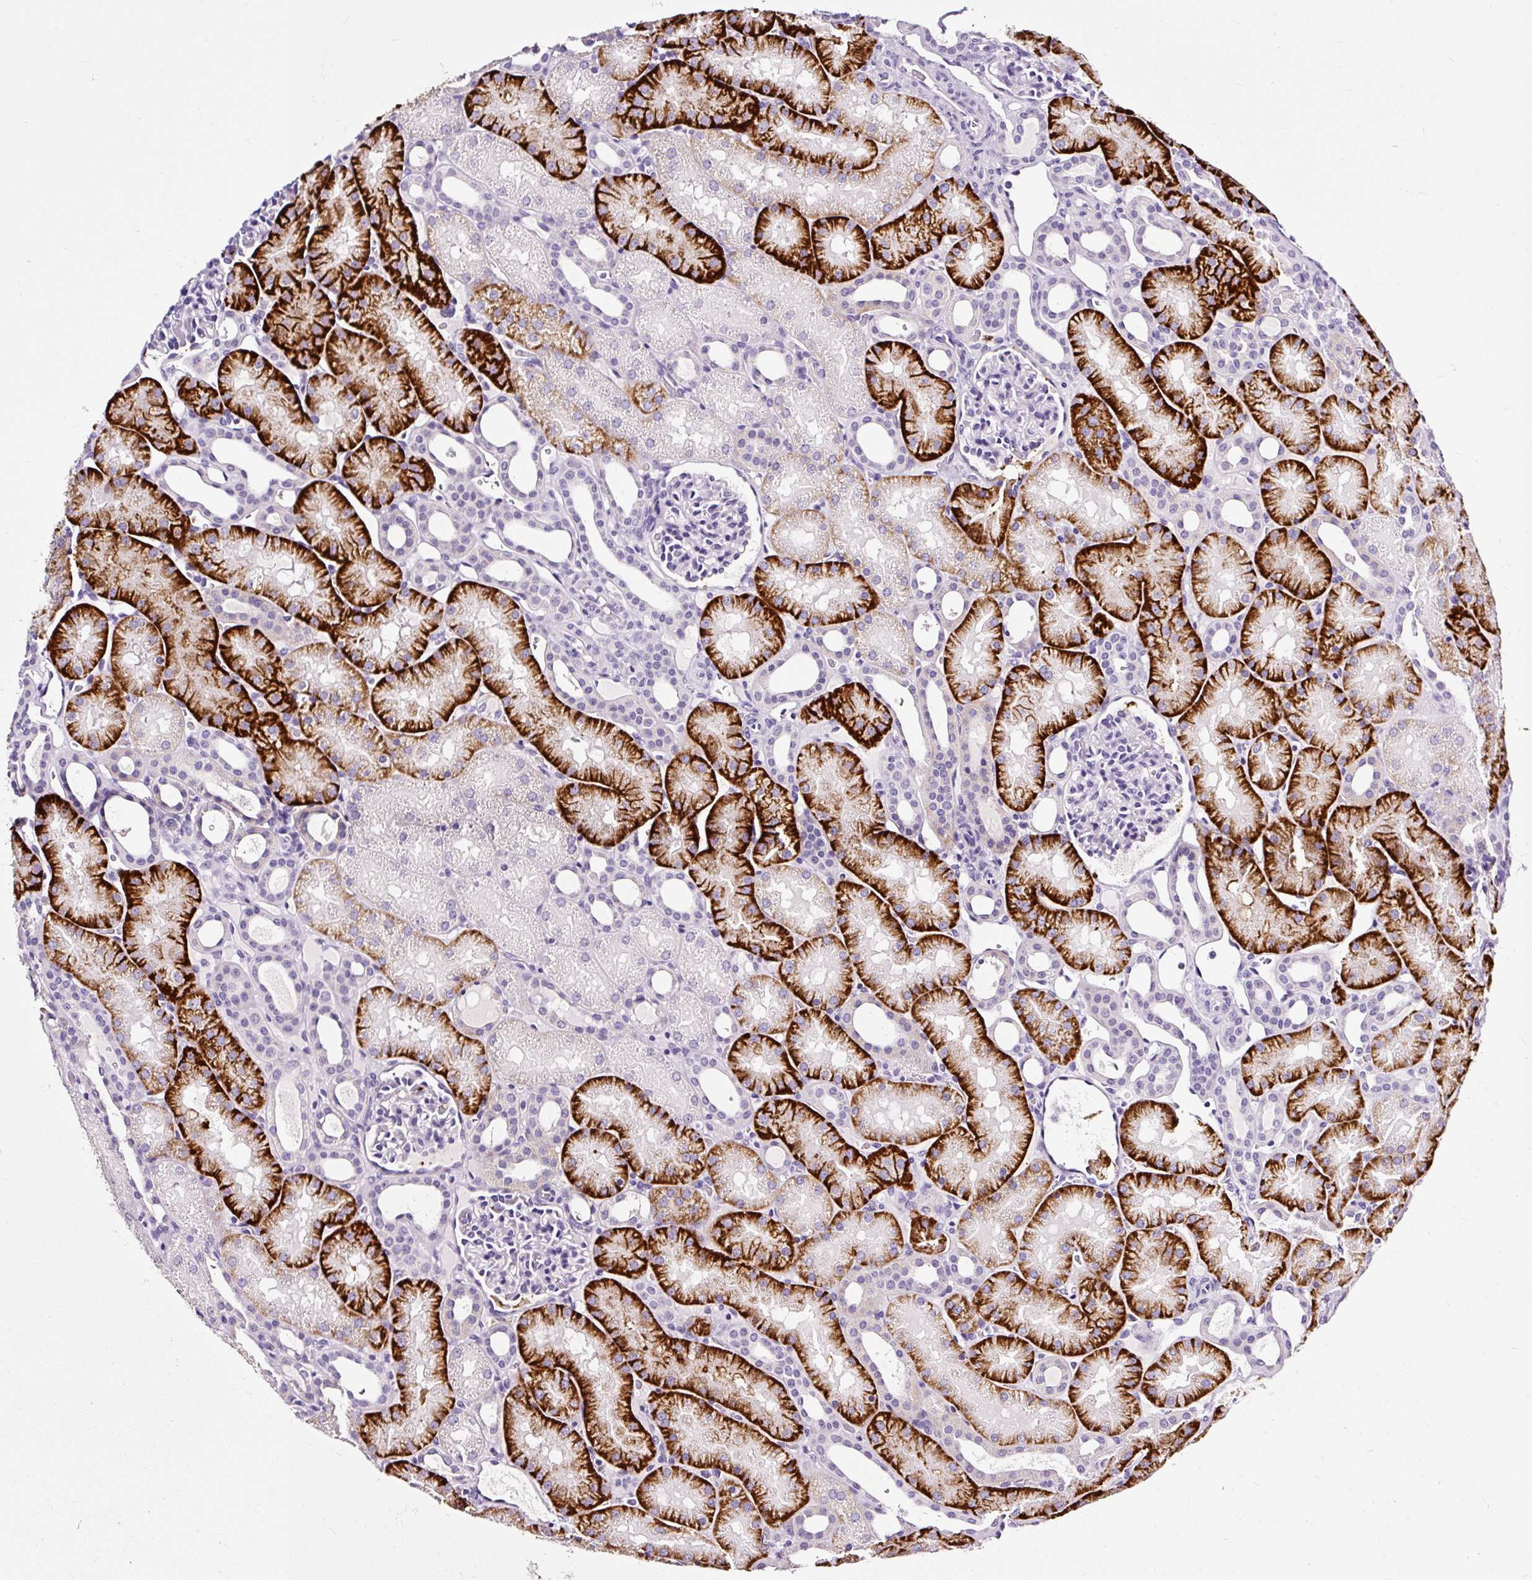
{"staining": {"intensity": "negative", "quantity": "none", "location": "none"}, "tissue": "kidney", "cell_type": "Cells in glomeruli", "image_type": "normal", "snomed": [{"axis": "morphology", "description": "Normal tissue, NOS"}, {"axis": "topography", "description": "Kidney"}], "caption": "A micrograph of human kidney is negative for staining in cells in glomeruli. (DAB IHC visualized using brightfield microscopy, high magnification).", "gene": "SLC7A8", "patient": {"sex": "male", "age": 2}}